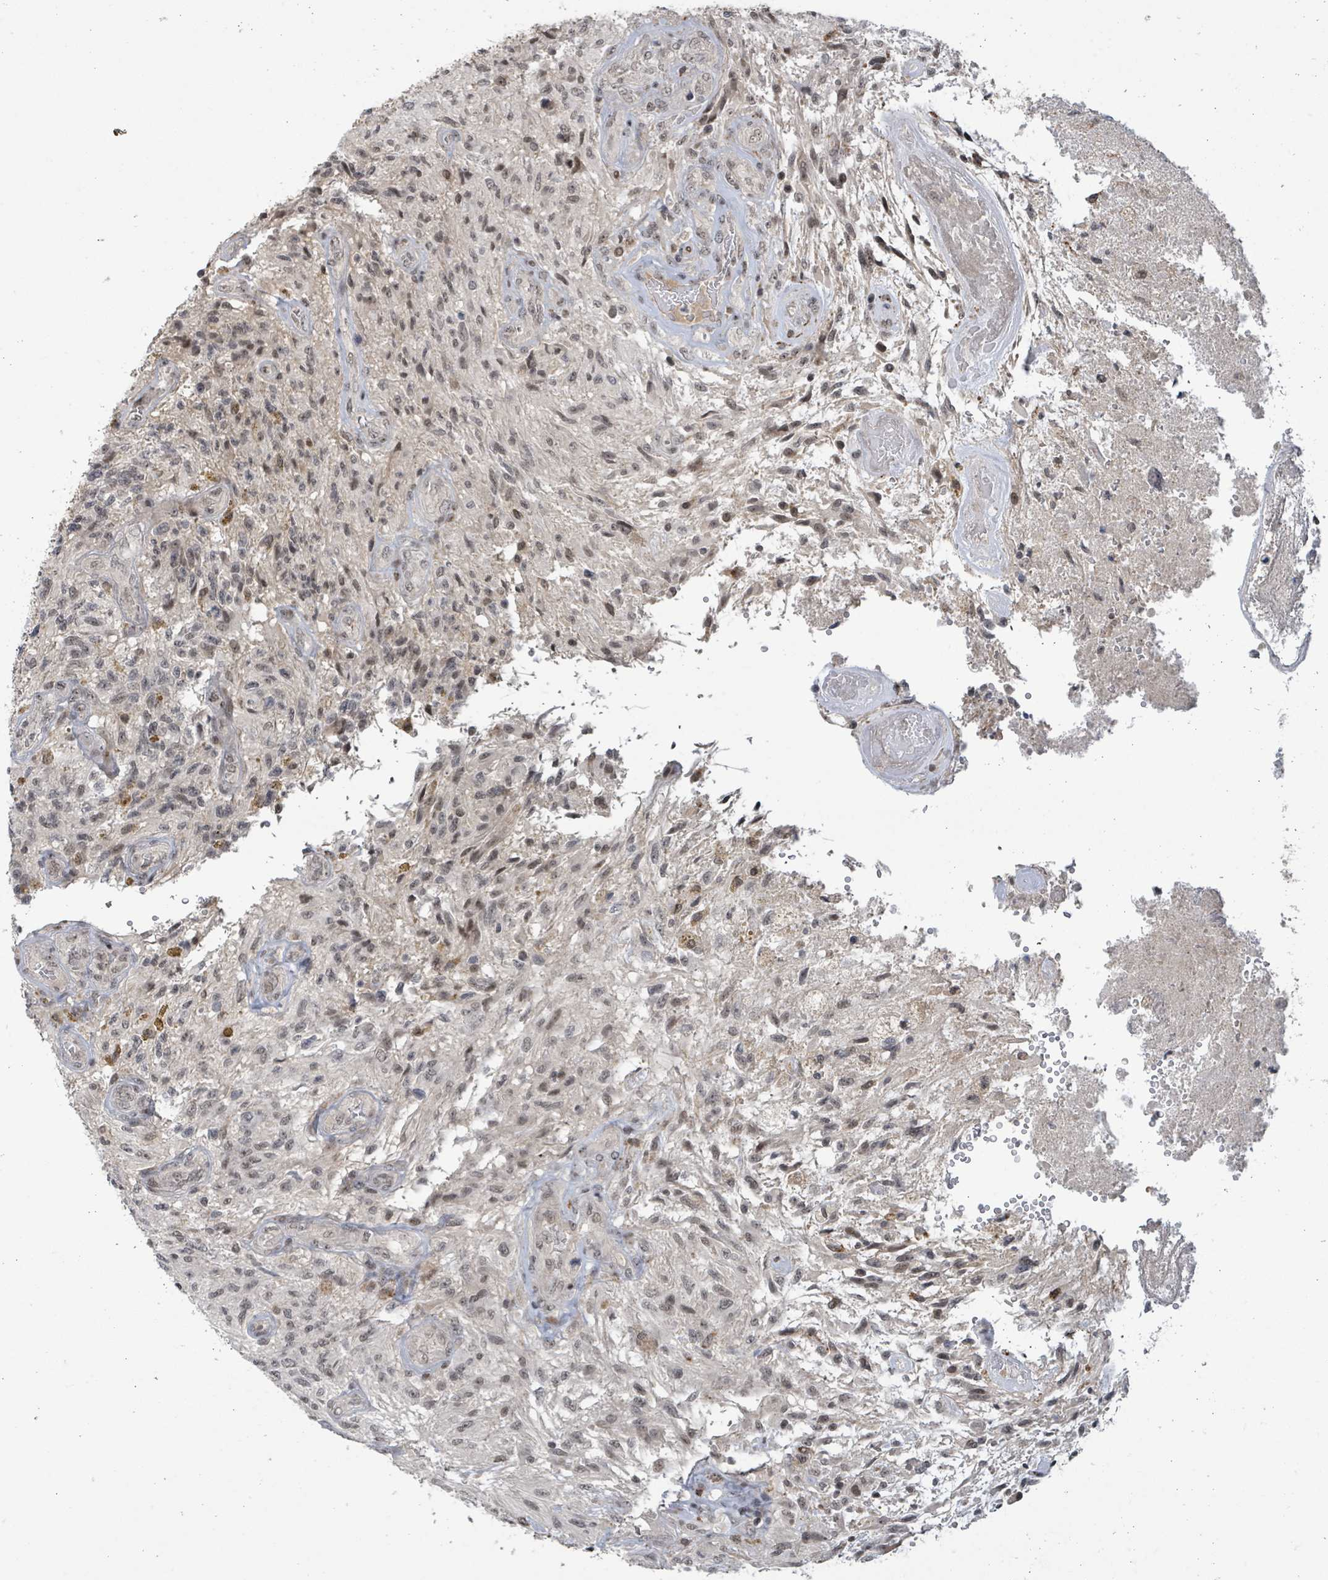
{"staining": {"intensity": "weak", "quantity": ">75%", "location": "nuclear"}, "tissue": "glioma", "cell_type": "Tumor cells", "image_type": "cancer", "snomed": [{"axis": "morphology", "description": "Glioma, malignant, High grade"}, {"axis": "topography", "description": "Brain"}], "caption": "Immunohistochemical staining of high-grade glioma (malignant) exhibits weak nuclear protein staining in about >75% of tumor cells.", "gene": "ZBTB14", "patient": {"sex": "male", "age": 56}}